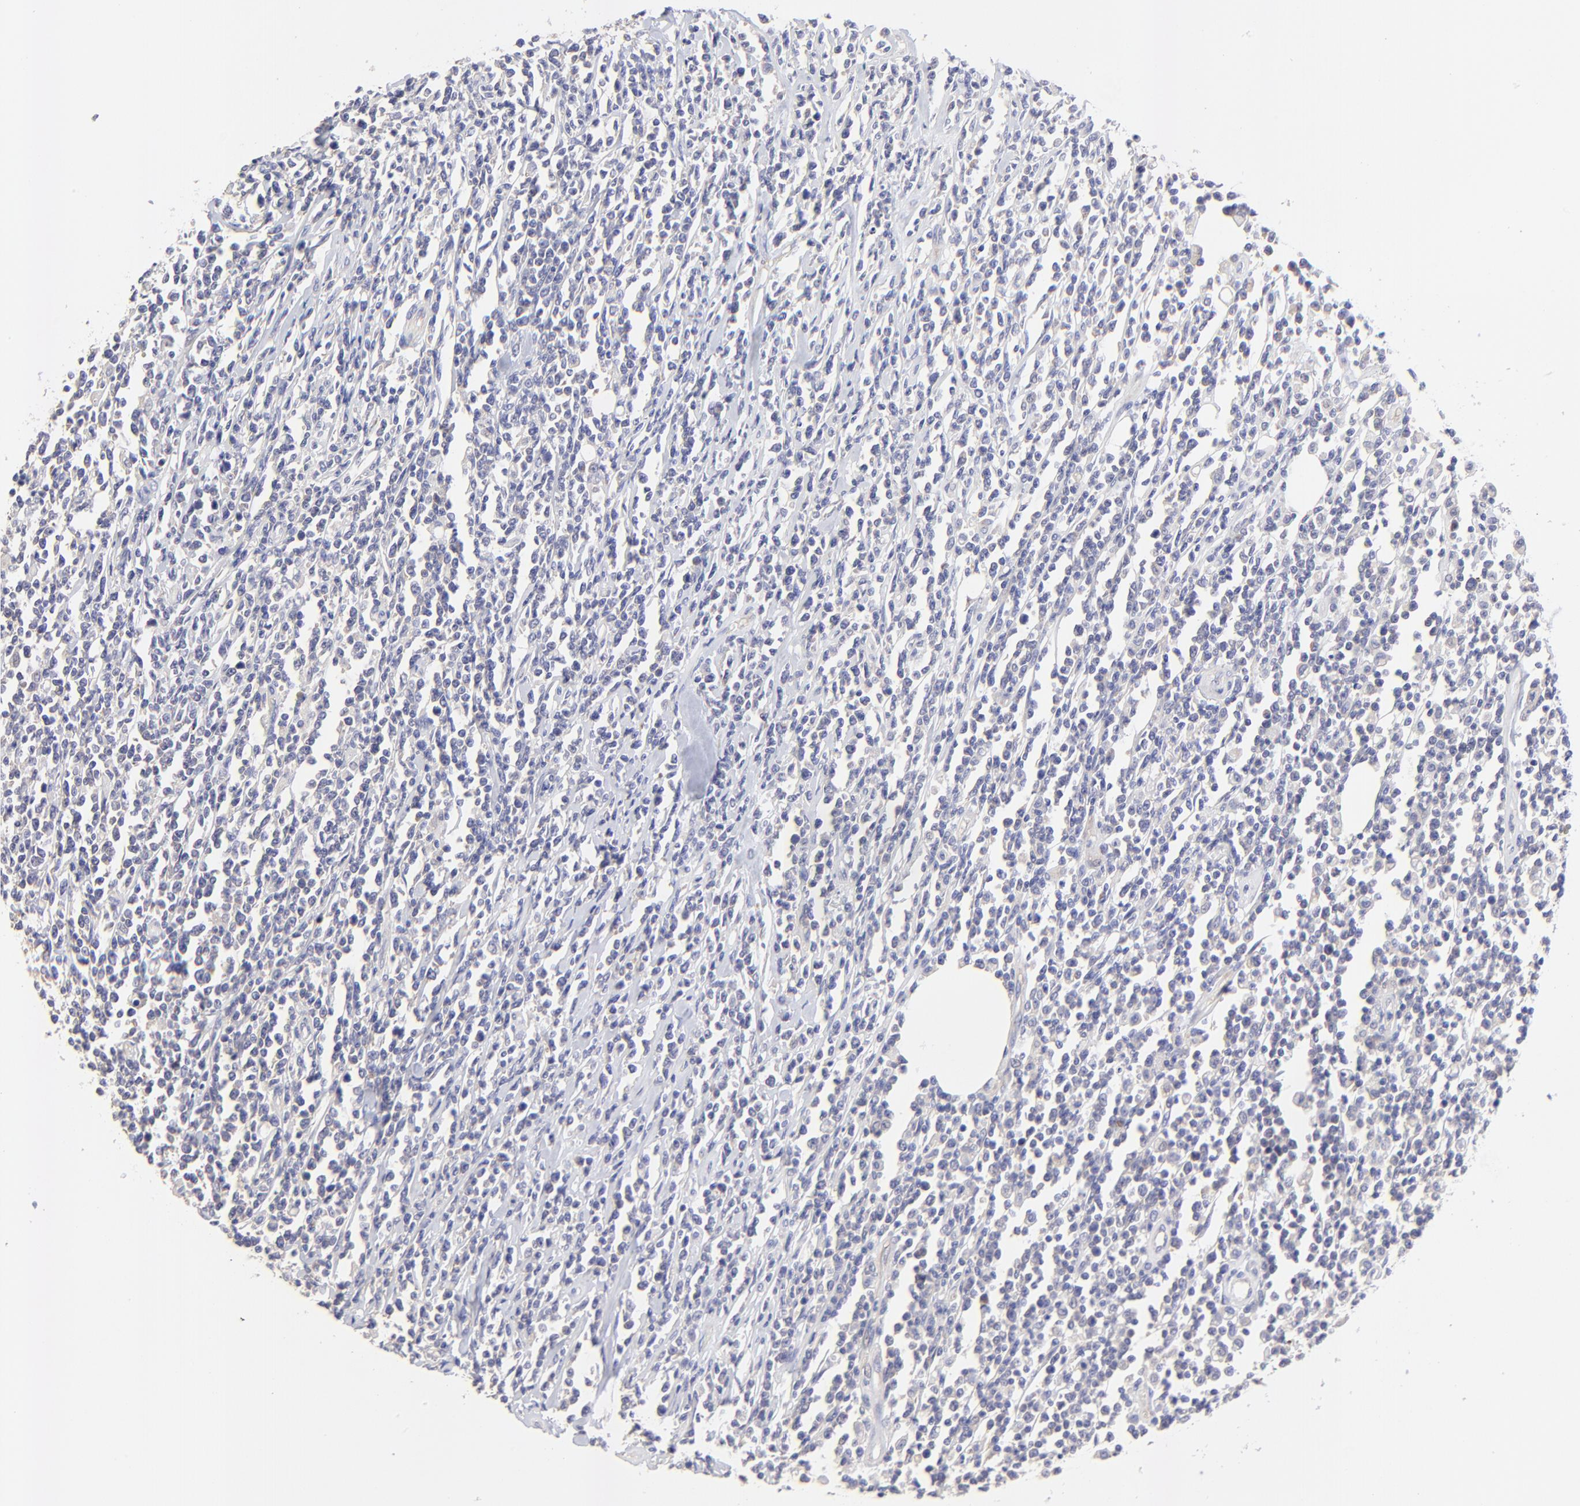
{"staining": {"intensity": "negative", "quantity": "none", "location": "none"}, "tissue": "lymphoma", "cell_type": "Tumor cells", "image_type": "cancer", "snomed": [{"axis": "morphology", "description": "Malignant lymphoma, non-Hodgkin's type, High grade"}, {"axis": "topography", "description": "Colon"}], "caption": "This is a histopathology image of immunohistochemistry staining of high-grade malignant lymphoma, non-Hodgkin's type, which shows no positivity in tumor cells. The staining is performed using DAB brown chromogen with nuclei counter-stained in using hematoxylin.", "gene": "LHFPL1", "patient": {"sex": "male", "age": 82}}